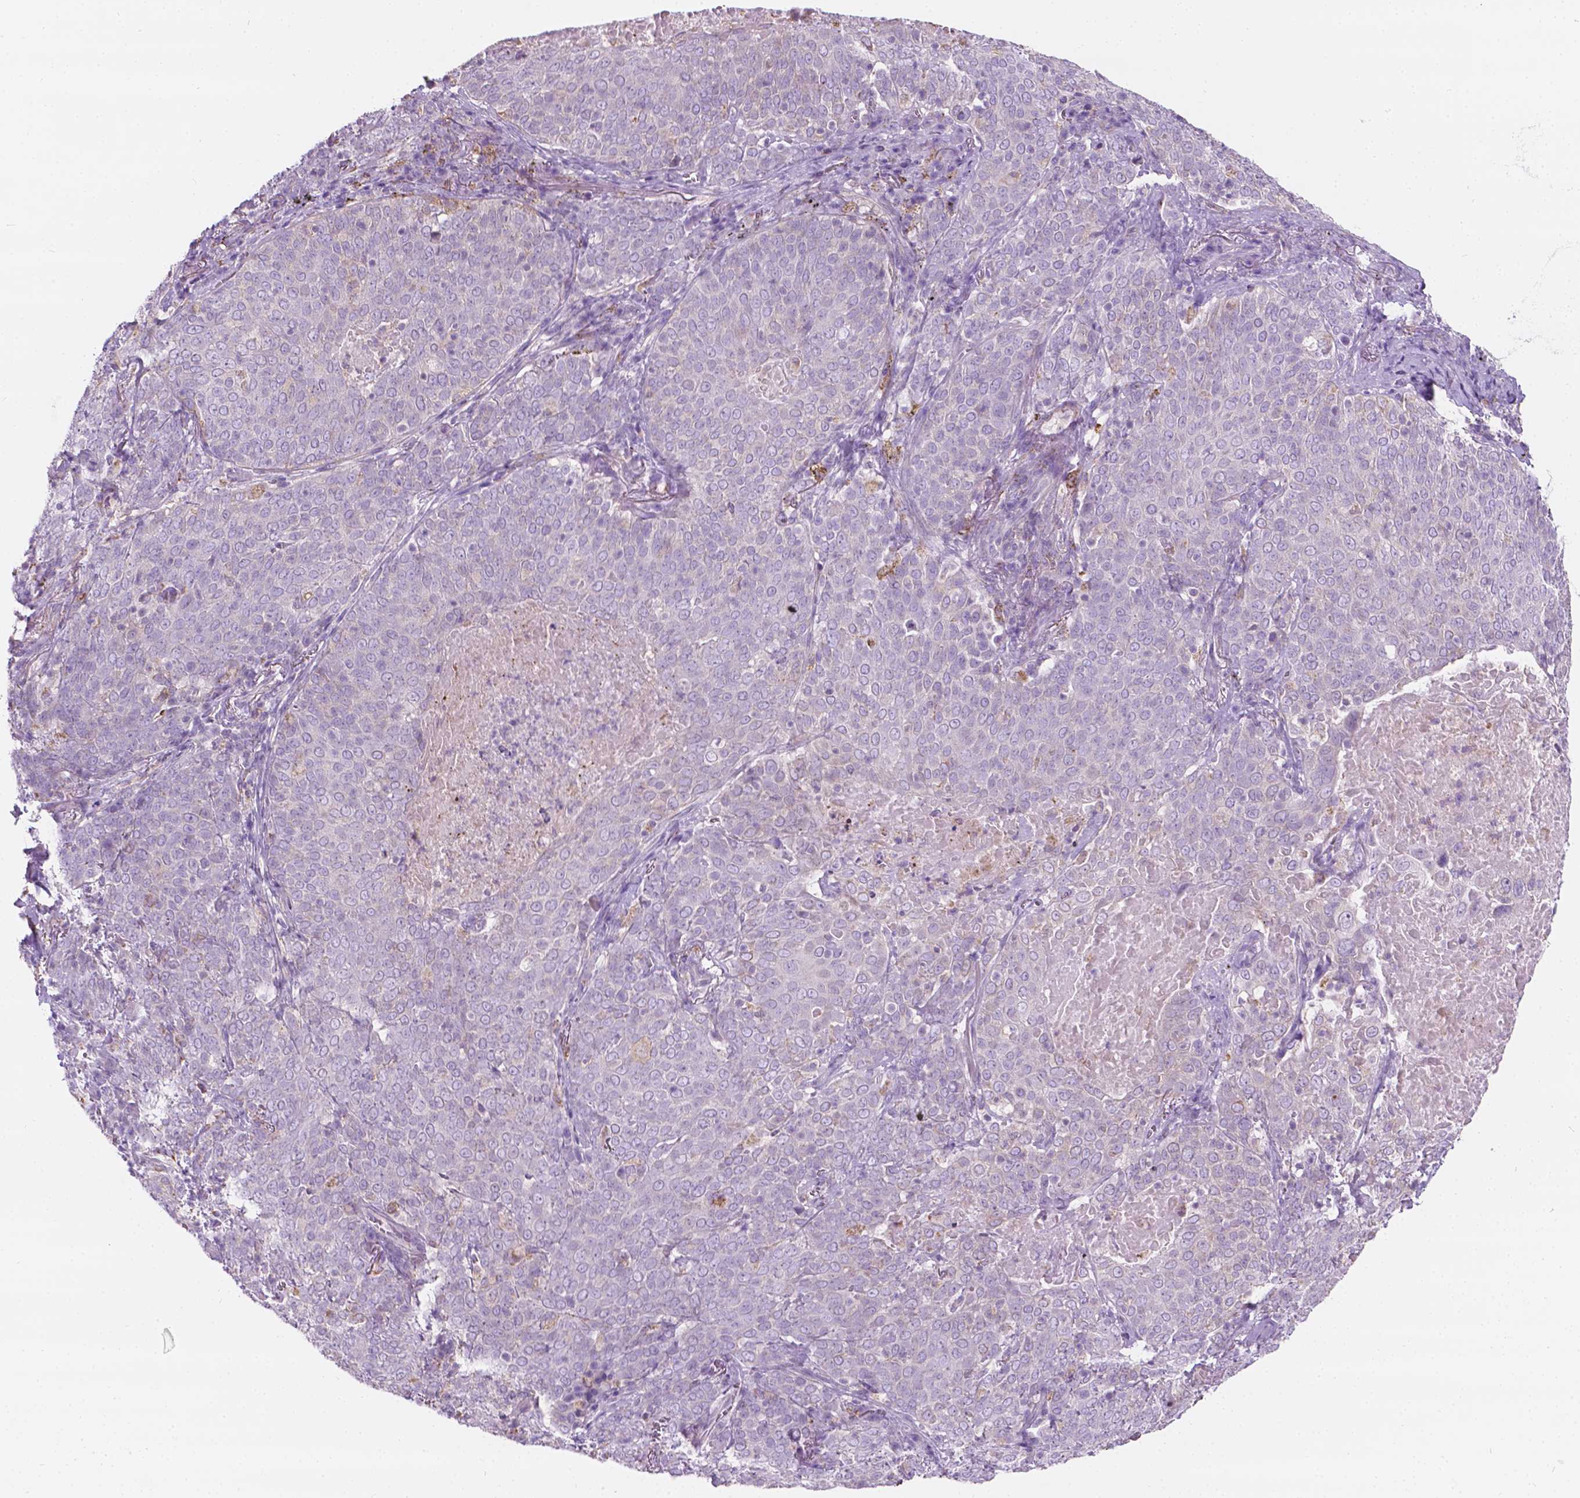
{"staining": {"intensity": "negative", "quantity": "none", "location": "none"}, "tissue": "lung cancer", "cell_type": "Tumor cells", "image_type": "cancer", "snomed": [{"axis": "morphology", "description": "Squamous cell carcinoma, NOS"}, {"axis": "topography", "description": "Lung"}], "caption": "Immunohistochemistry of squamous cell carcinoma (lung) reveals no positivity in tumor cells.", "gene": "NOS1AP", "patient": {"sex": "male", "age": 82}}